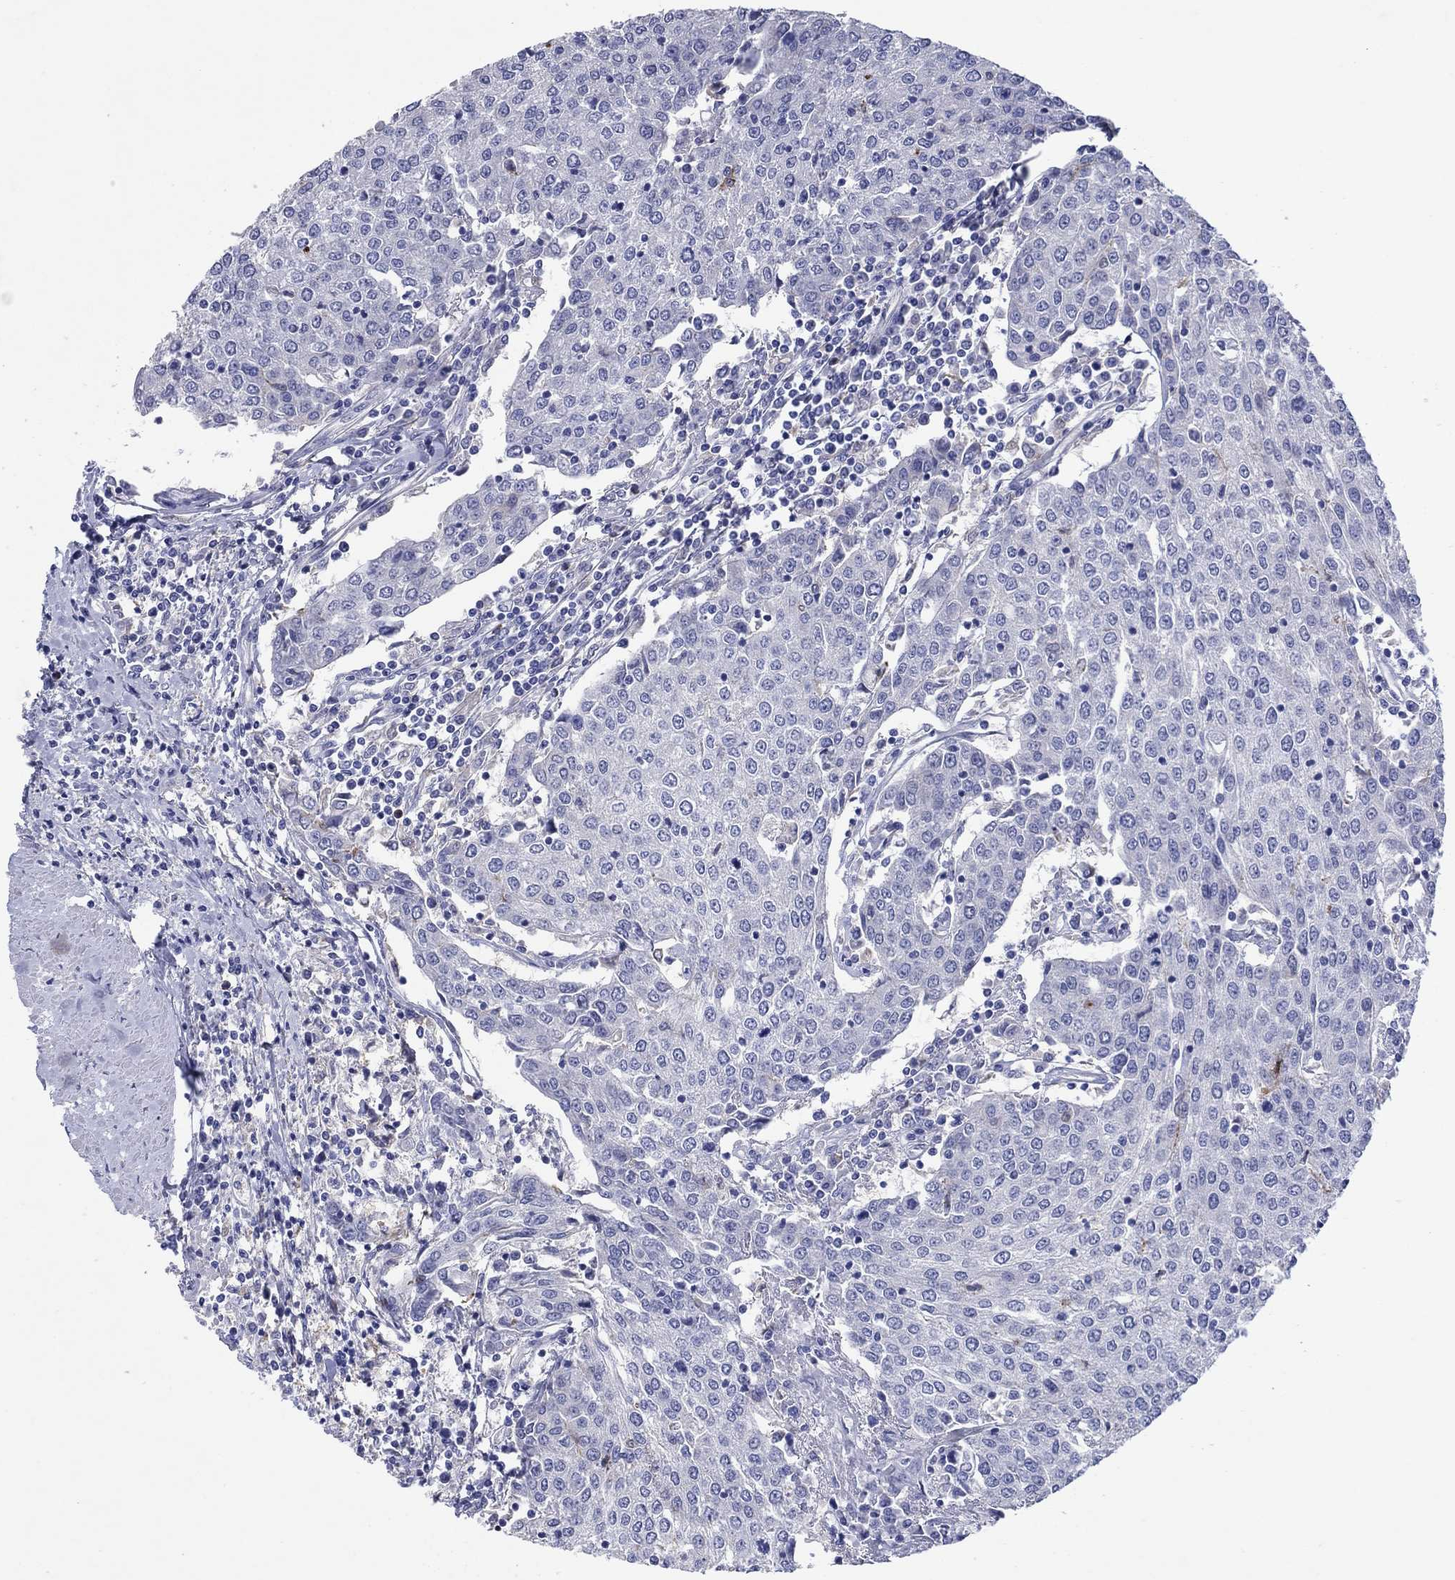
{"staining": {"intensity": "negative", "quantity": "none", "location": "none"}, "tissue": "urothelial cancer", "cell_type": "Tumor cells", "image_type": "cancer", "snomed": [{"axis": "morphology", "description": "Urothelial carcinoma, High grade"}, {"axis": "topography", "description": "Urinary bladder"}], "caption": "IHC of urothelial carcinoma (high-grade) displays no staining in tumor cells.", "gene": "HDC", "patient": {"sex": "female", "age": 85}}